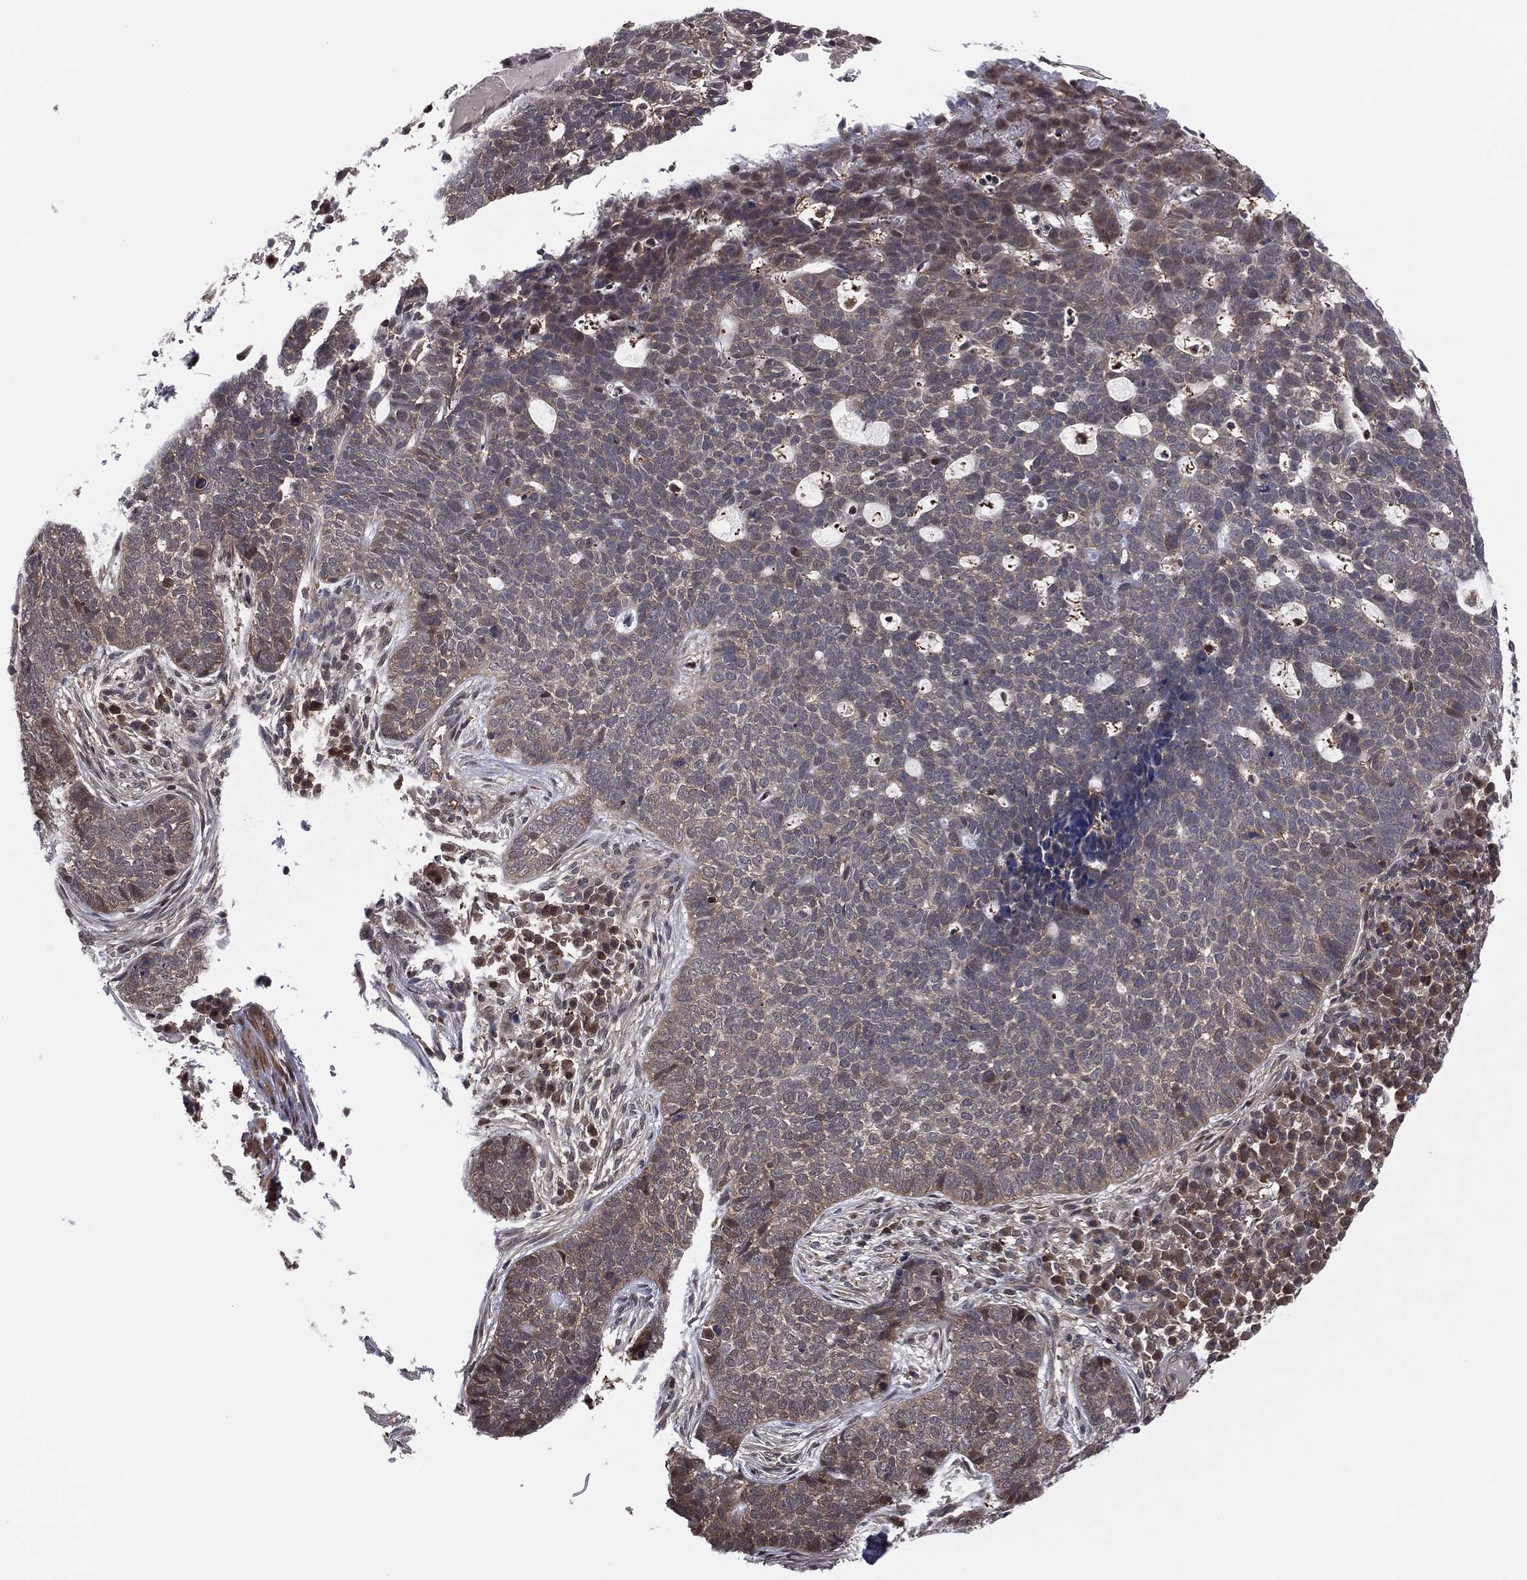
{"staining": {"intensity": "weak", "quantity": "25%-75%", "location": "cytoplasmic/membranous"}, "tissue": "skin cancer", "cell_type": "Tumor cells", "image_type": "cancer", "snomed": [{"axis": "morphology", "description": "Basal cell carcinoma"}, {"axis": "topography", "description": "Skin"}], "caption": "Immunohistochemistry (IHC) (DAB) staining of skin cancer displays weak cytoplasmic/membranous protein staining in approximately 25%-75% of tumor cells. Immunohistochemistry (IHC) stains the protein of interest in brown and the nuclei are stained blue.", "gene": "ICOSLG", "patient": {"sex": "female", "age": 69}}